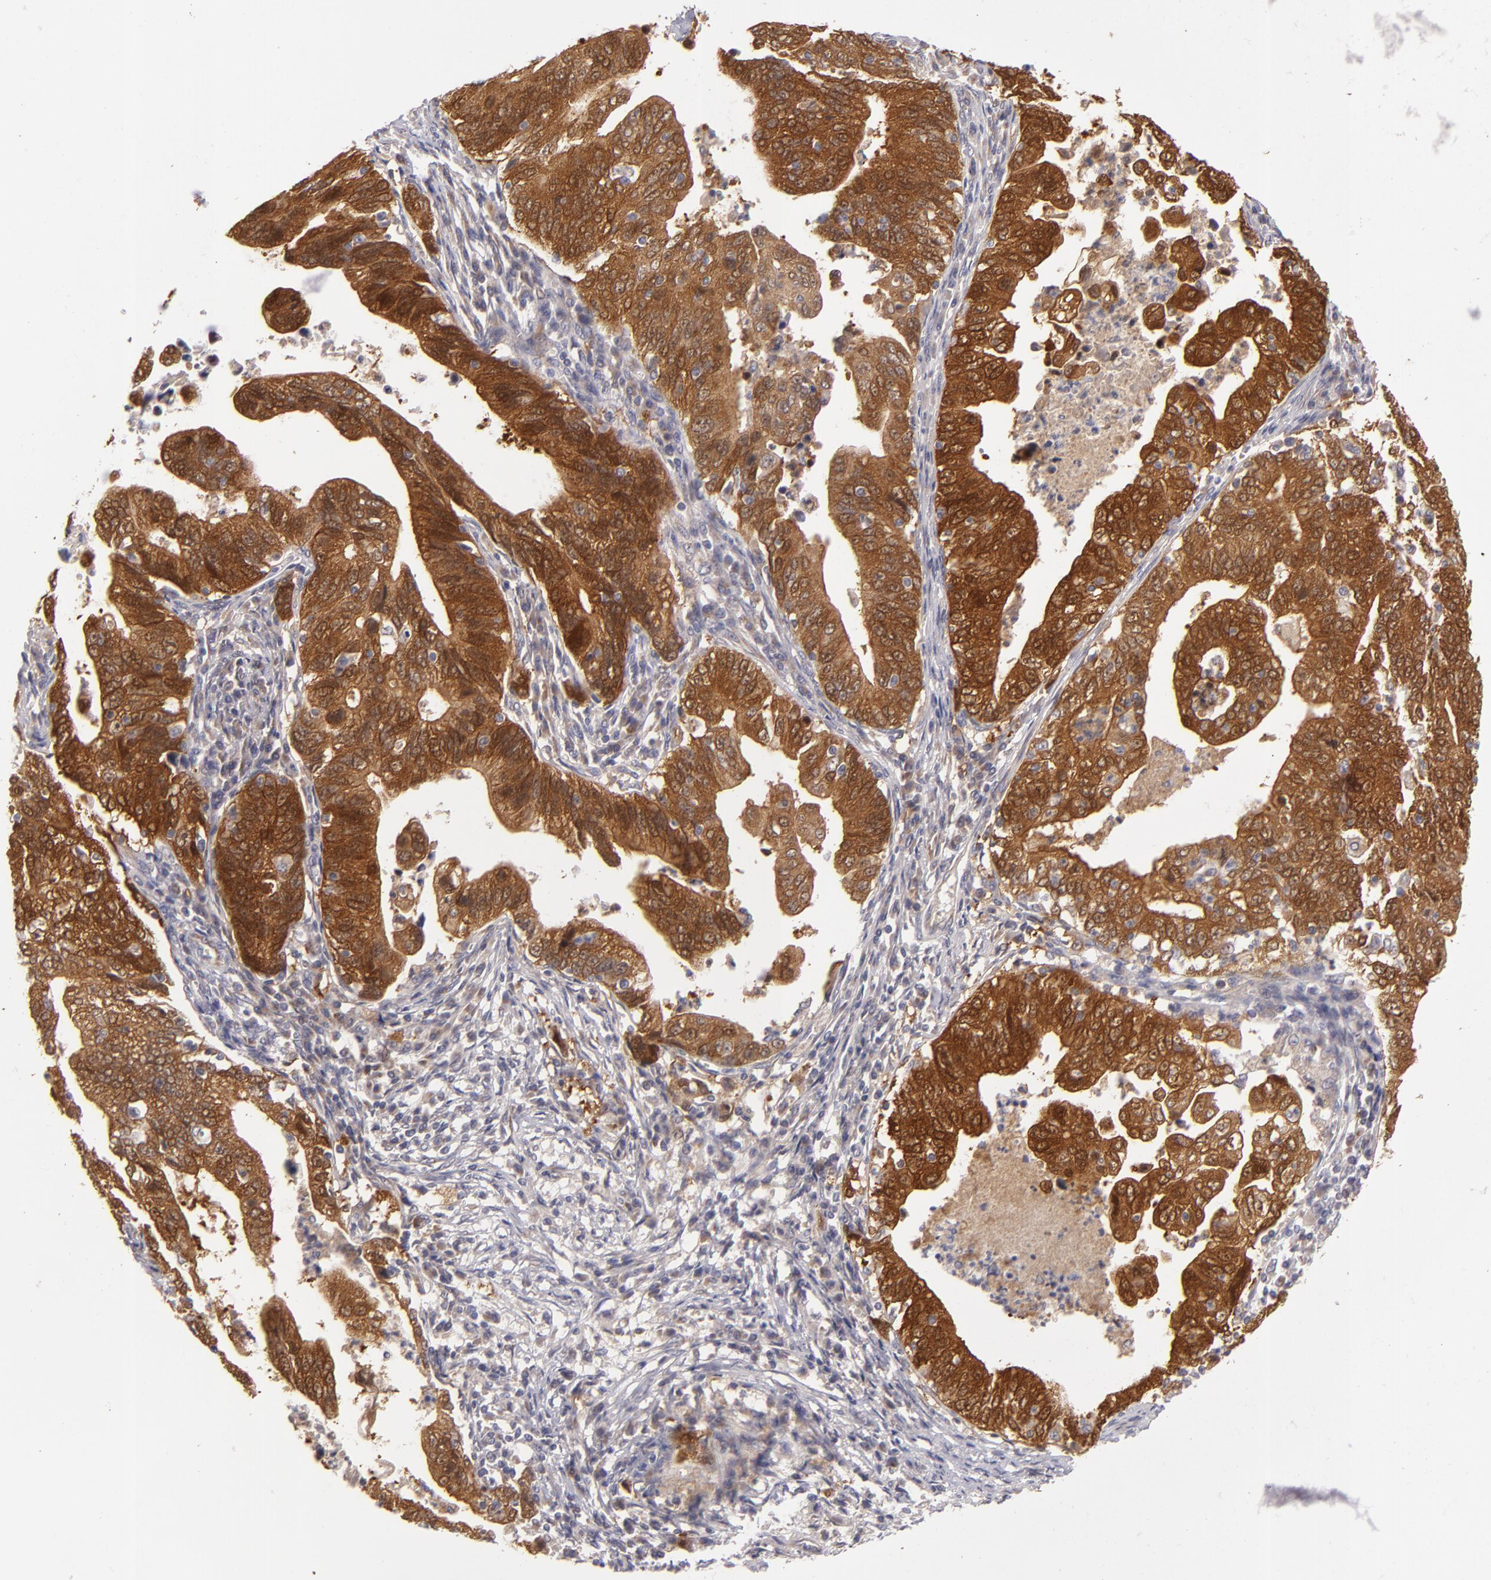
{"staining": {"intensity": "strong", "quantity": ">75%", "location": "cytoplasmic/membranous"}, "tissue": "stomach cancer", "cell_type": "Tumor cells", "image_type": "cancer", "snomed": [{"axis": "morphology", "description": "Adenocarcinoma, NOS"}, {"axis": "topography", "description": "Stomach, upper"}], "caption": "Adenocarcinoma (stomach) stained for a protein reveals strong cytoplasmic/membranous positivity in tumor cells.", "gene": "SH2D4A", "patient": {"sex": "female", "age": 50}}